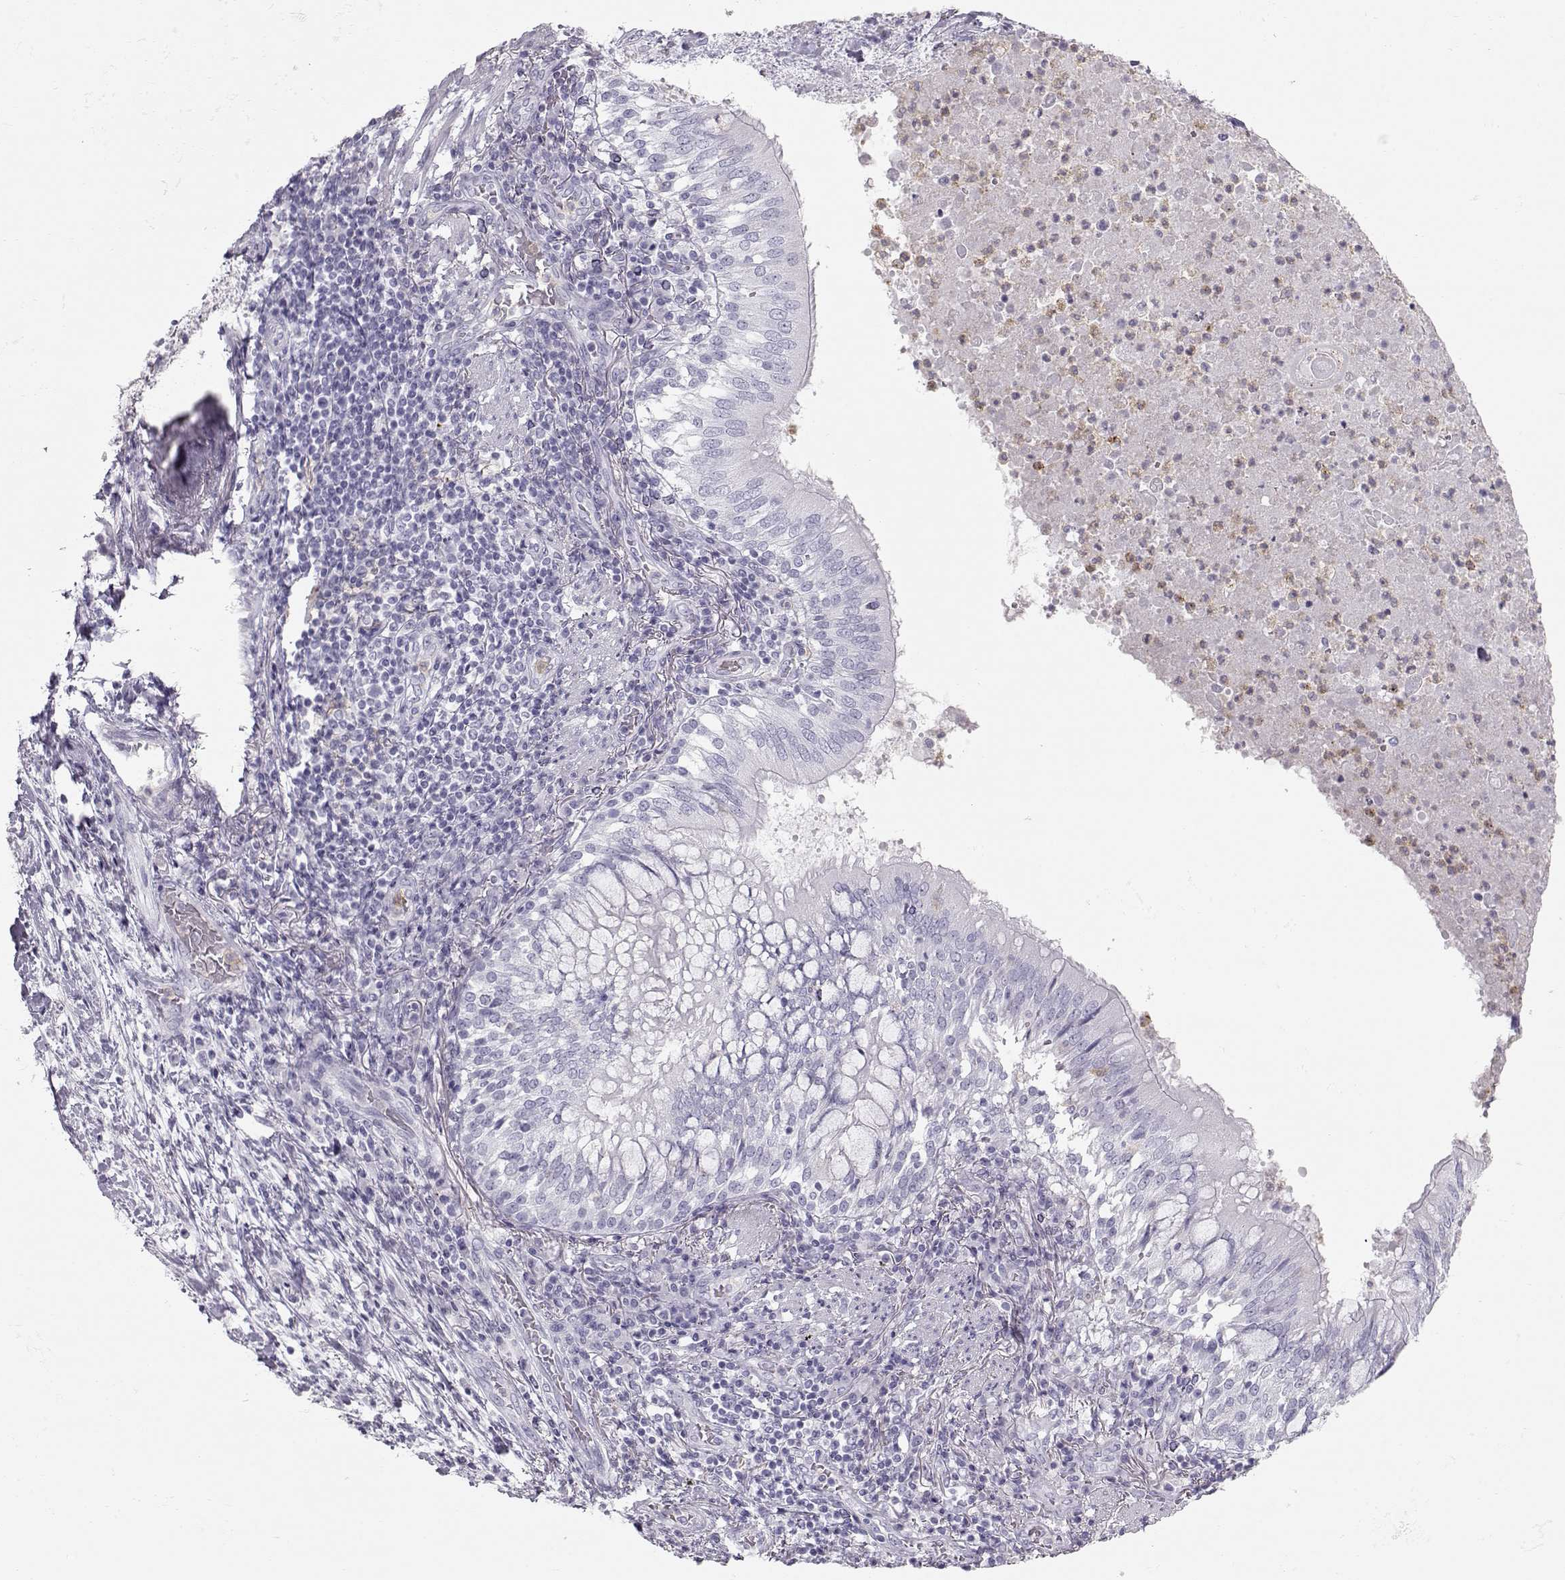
{"staining": {"intensity": "negative", "quantity": "none", "location": "none"}, "tissue": "lung cancer", "cell_type": "Tumor cells", "image_type": "cancer", "snomed": [{"axis": "morphology", "description": "Normal tissue, NOS"}, {"axis": "morphology", "description": "Squamous cell carcinoma, NOS"}, {"axis": "topography", "description": "Bronchus"}, {"axis": "topography", "description": "Lung"}], "caption": "This is an immunohistochemistry (IHC) micrograph of squamous cell carcinoma (lung). There is no staining in tumor cells.", "gene": "MIP", "patient": {"sex": "male", "age": 64}}